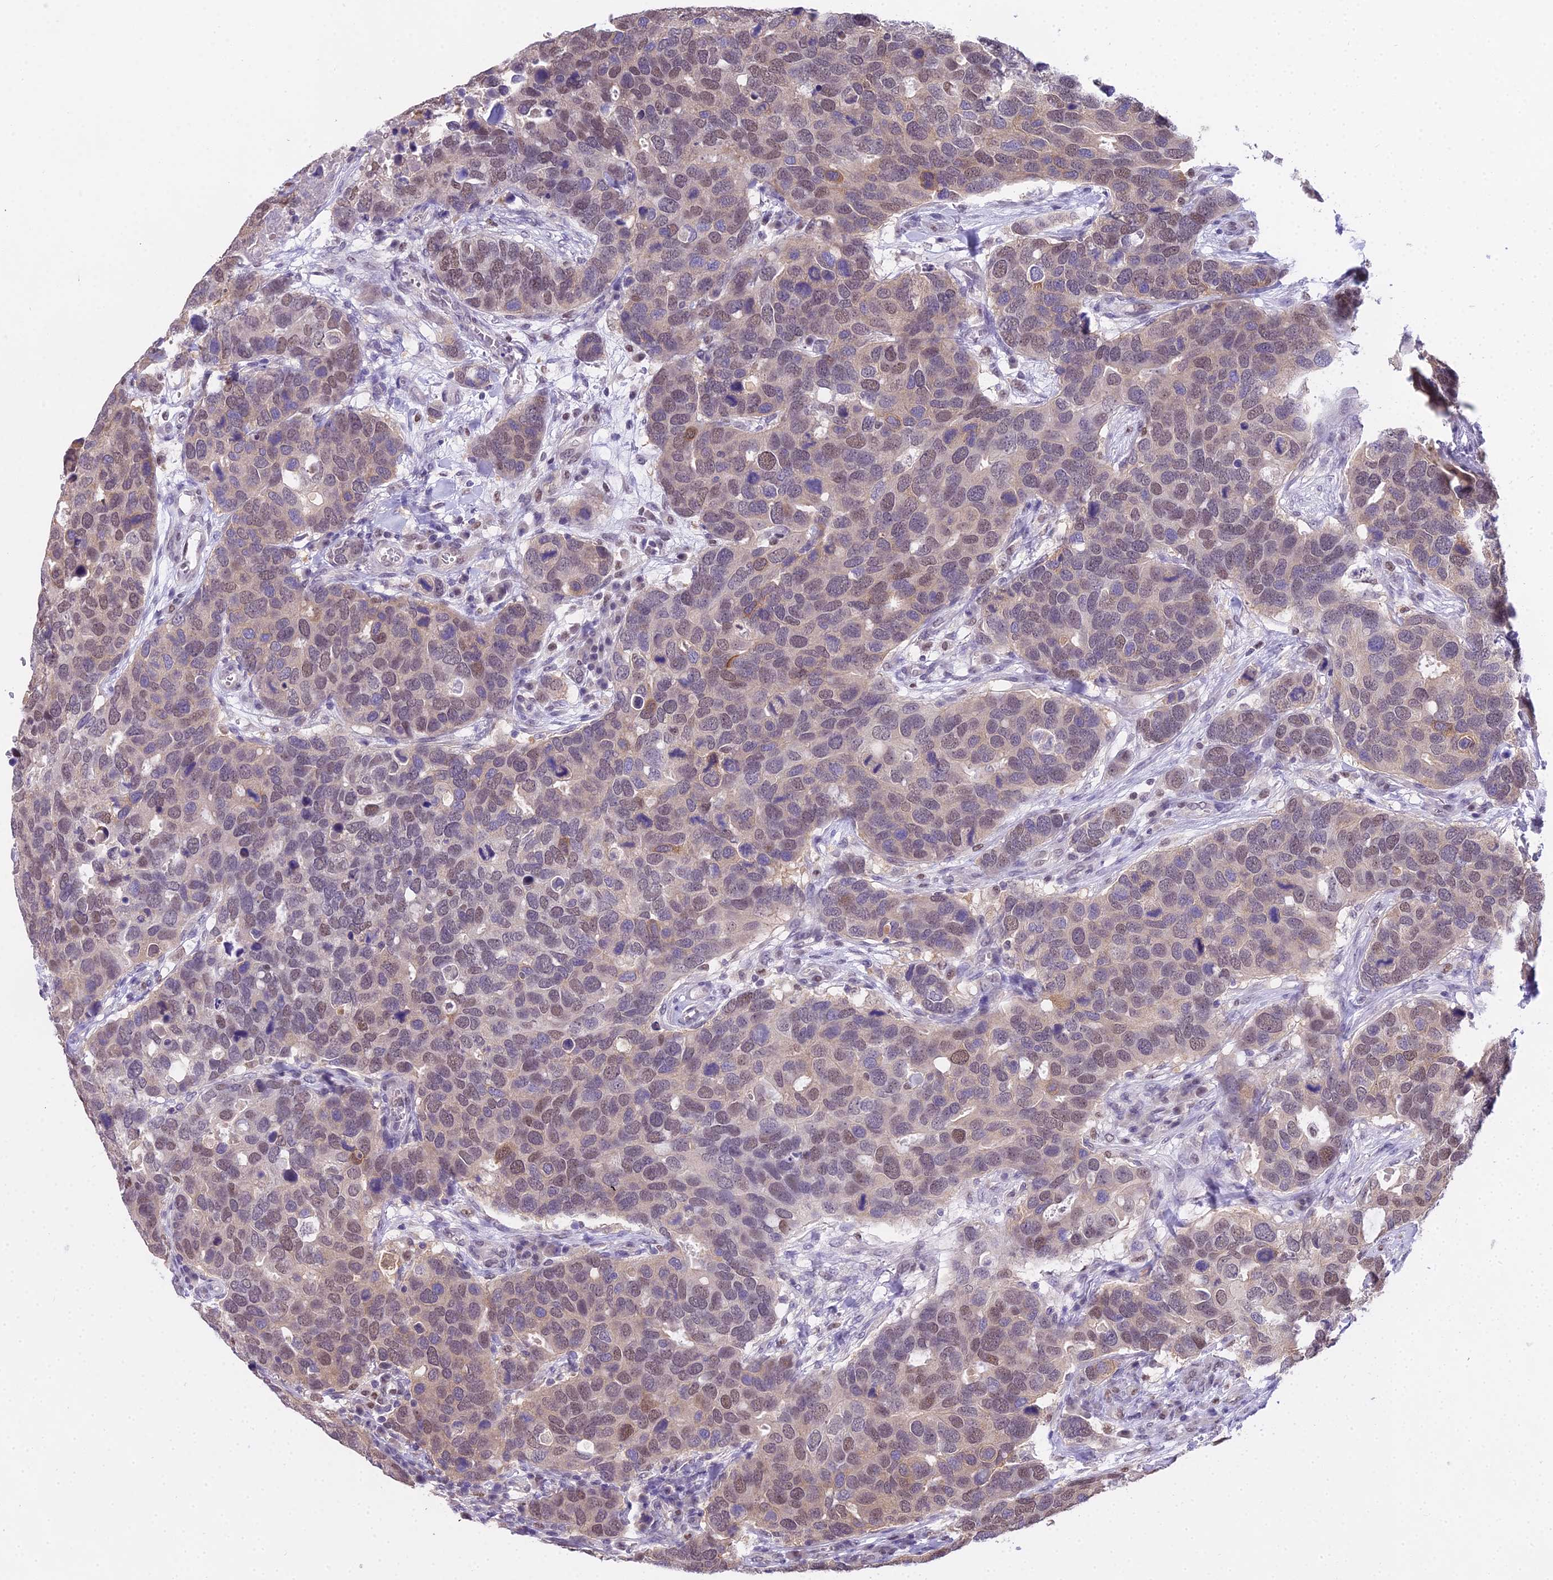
{"staining": {"intensity": "weak", "quantity": "25%-75%", "location": "cytoplasmic/membranous,nuclear"}, "tissue": "breast cancer", "cell_type": "Tumor cells", "image_type": "cancer", "snomed": [{"axis": "morphology", "description": "Duct carcinoma"}, {"axis": "topography", "description": "Breast"}], "caption": "Immunohistochemistry (IHC) (DAB) staining of breast cancer (intraductal carcinoma) shows weak cytoplasmic/membranous and nuclear protein positivity in about 25%-75% of tumor cells. Using DAB (3,3'-diaminobenzidine) (brown) and hematoxylin (blue) stains, captured at high magnification using brightfield microscopy.", "gene": "MAT2A", "patient": {"sex": "female", "age": 83}}